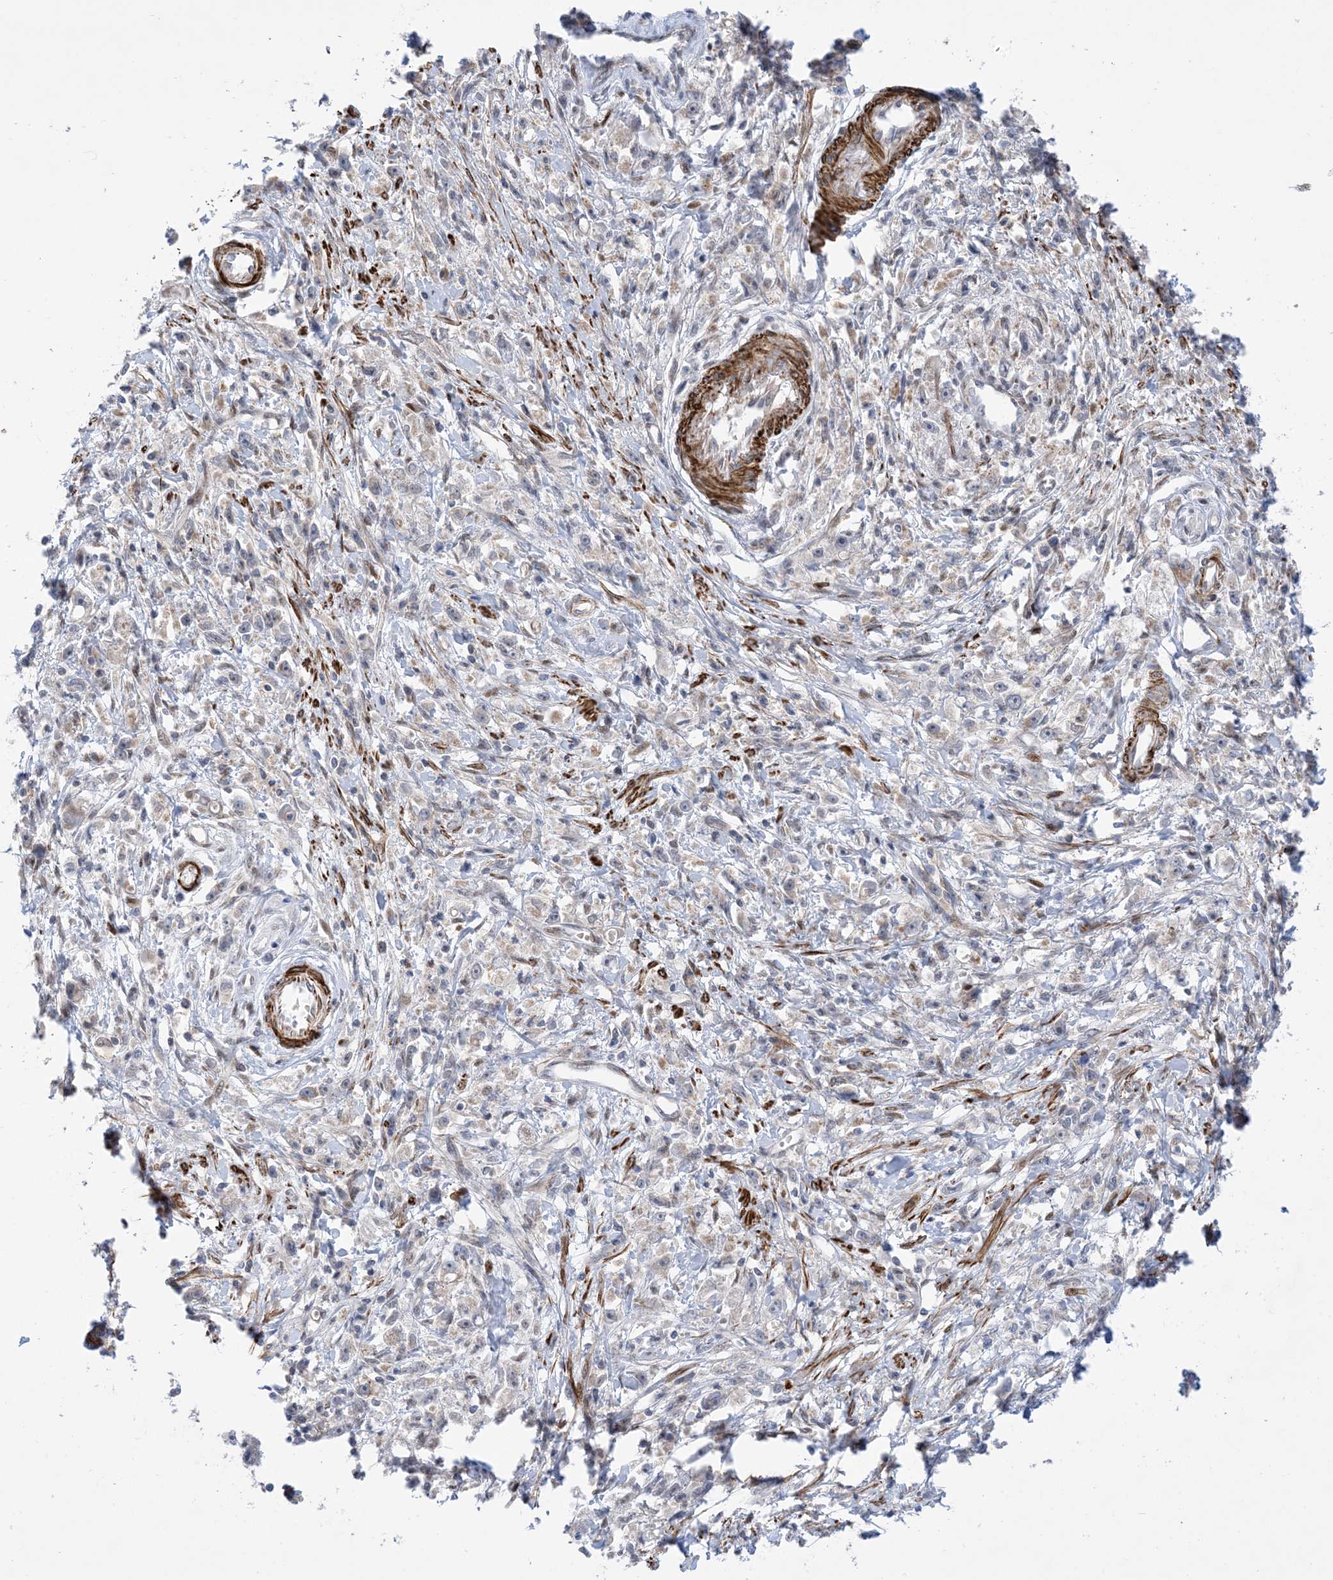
{"staining": {"intensity": "negative", "quantity": "none", "location": "none"}, "tissue": "stomach cancer", "cell_type": "Tumor cells", "image_type": "cancer", "snomed": [{"axis": "morphology", "description": "Adenocarcinoma, NOS"}, {"axis": "topography", "description": "Stomach"}], "caption": "The photomicrograph shows no staining of tumor cells in stomach cancer (adenocarcinoma). Nuclei are stained in blue.", "gene": "ZNF8", "patient": {"sex": "female", "age": 59}}